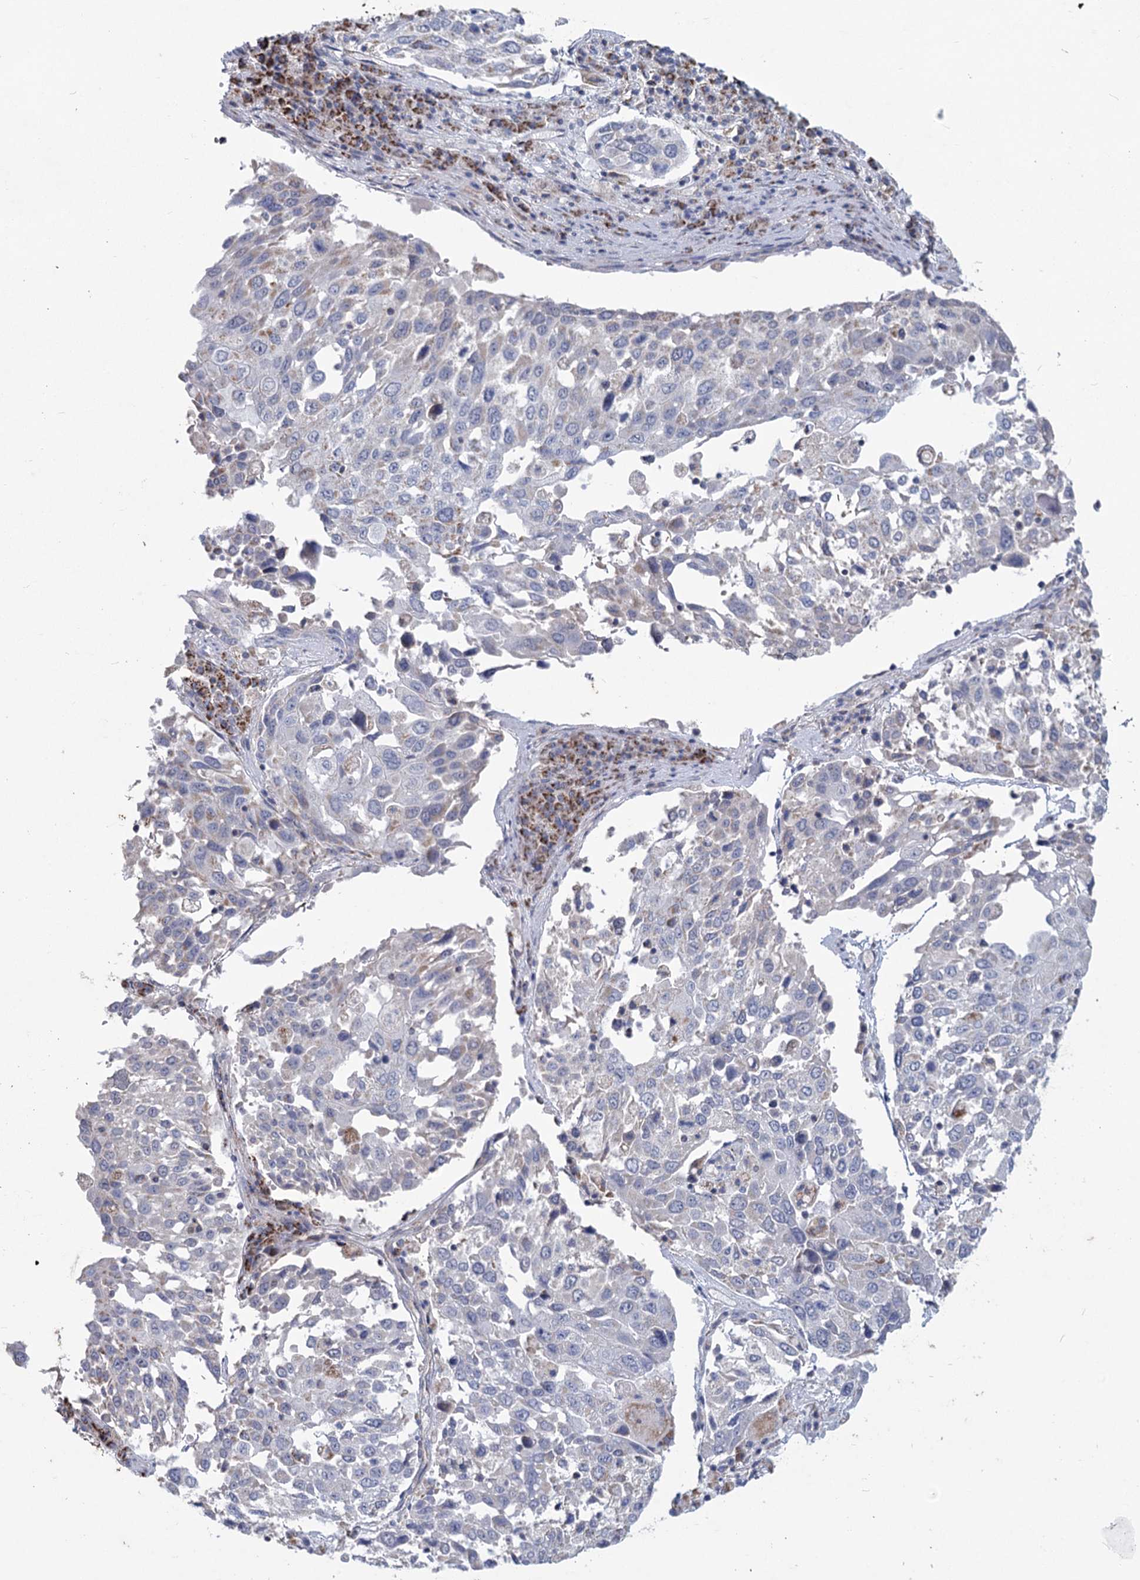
{"staining": {"intensity": "negative", "quantity": "none", "location": "none"}, "tissue": "lung cancer", "cell_type": "Tumor cells", "image_type": "cancer", "snomed": [{"axis": "morphology", "description": "Squamous cell carcinoma, NOS"}, {"axis": "topography", "description": "Lung"}], "caption": "High power microscopy image of an immunohistochemistry (IHC) histopathology image of lung squamous cell carcinoma, revealing no significant staining in tumor cells.", "gene": "NDUFC2", "patient": {"sex": "male", "age": 65}}